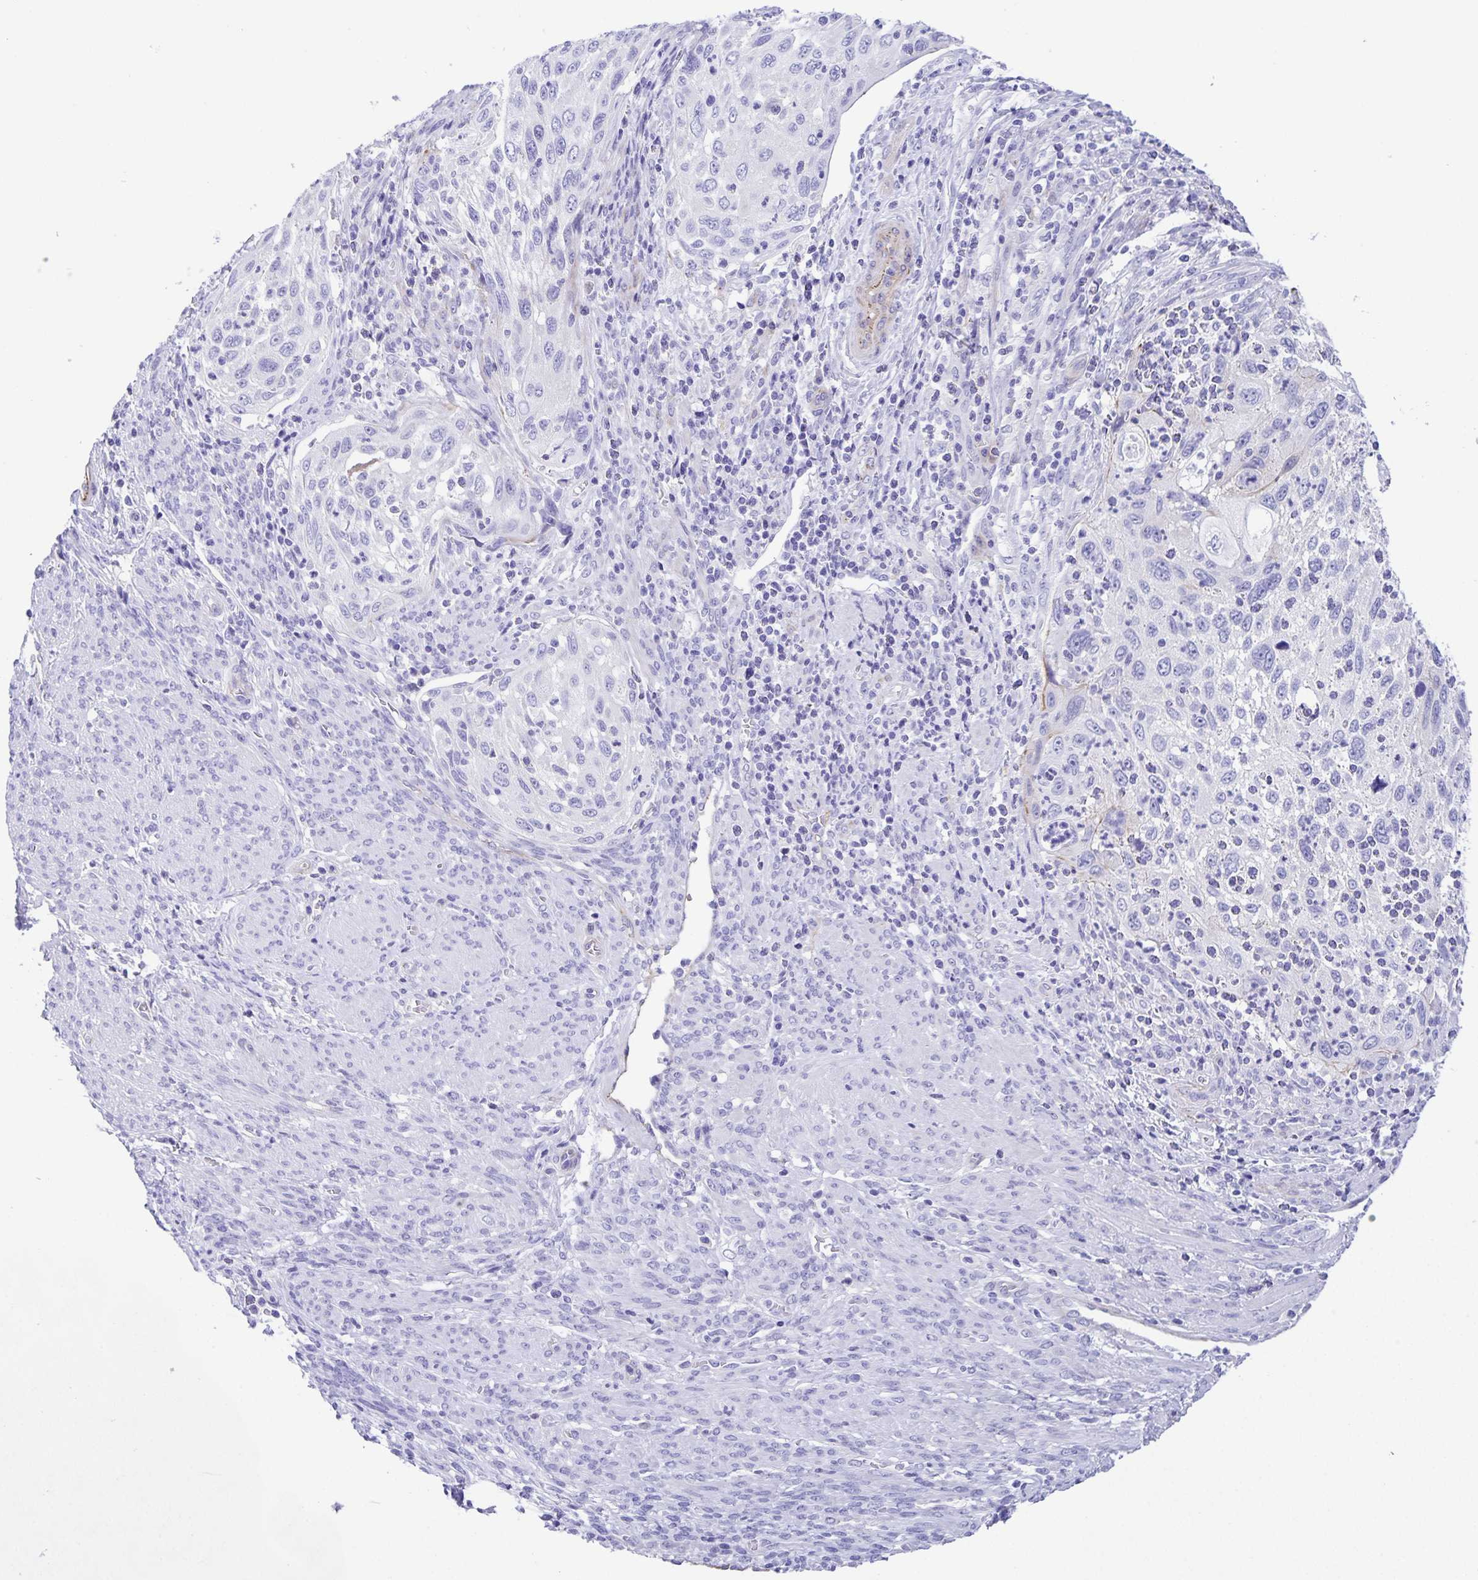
{"staining": {"intensity": "negative", "quantity": "none", "location": "none"}, "tissue": "cervical cancer", "cell_type": "Tumor cells", "image_type": "cancer", "snomed": [{"axis": "morphology", "description": "Squamous cell carcinoma, NOS"}, {"axis": "topography", "description": "Cervix"}], "caption": "Micrograph shows no significant protein expression in tumor cells of cervical cancer.", "gene": "UBQLN3", "patient": {"sex": "female", "age": 70}}